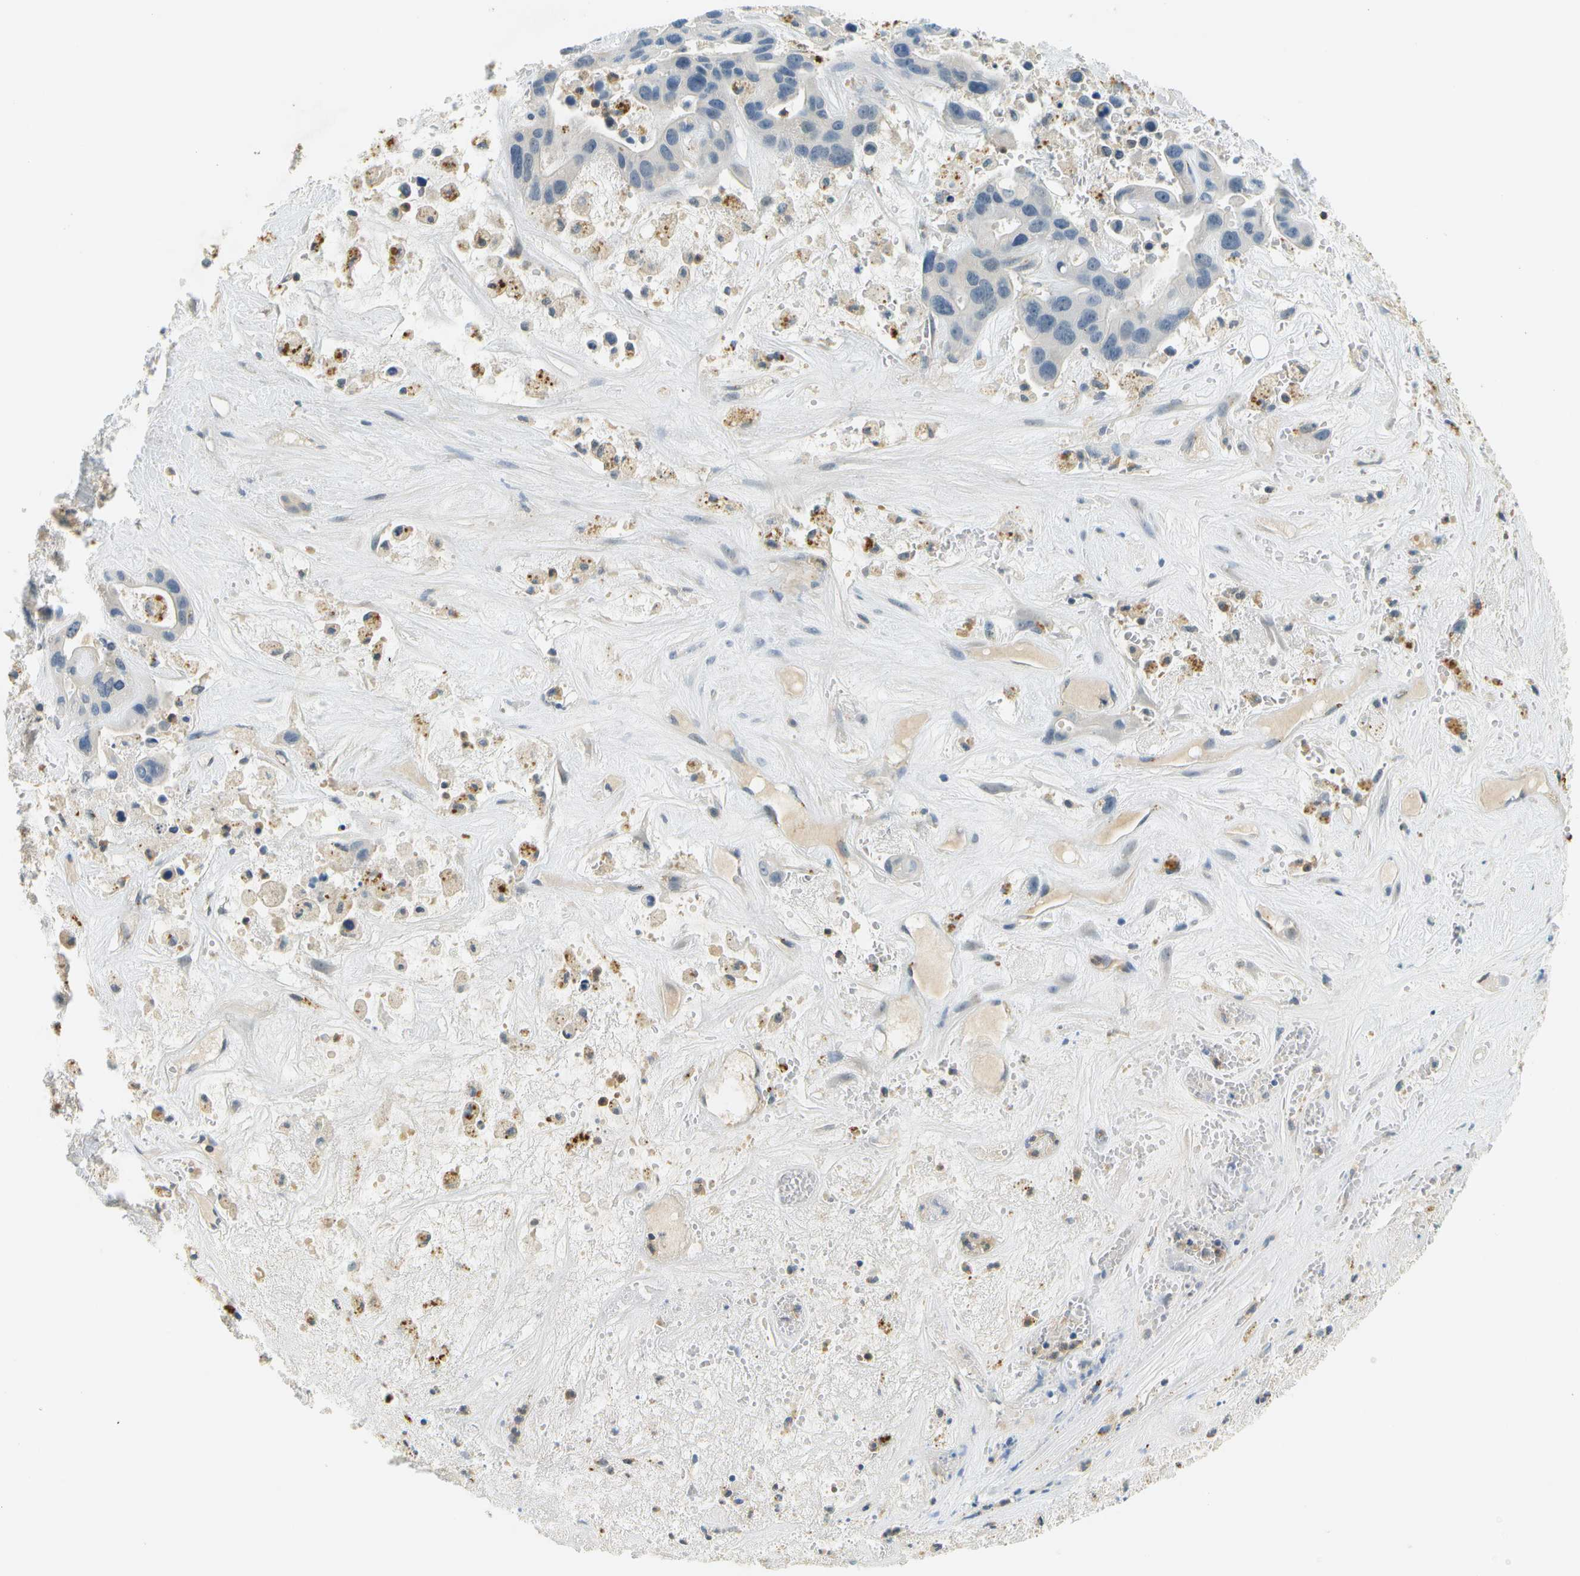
{"staining": {"intensity": "negative", "quantity": "none", "location": "none"}, "tissue": "liver cancer", "cell_type": "Tumor cells", "image_type": "cancer", "snomed": [{"axis": "morphology", "description": "Cholangiocarcinoma"}, {"axis": "topography", "description": "Liver"}], "caption": "DAB (3,3'-diaminobenzidine) immunohistochemical staining of cholangiocarcinoma (liver) shows no significant positivity in tumor cells.", "gene": "RASGRP2", "patient": {"sex": "female", "age": 65}}